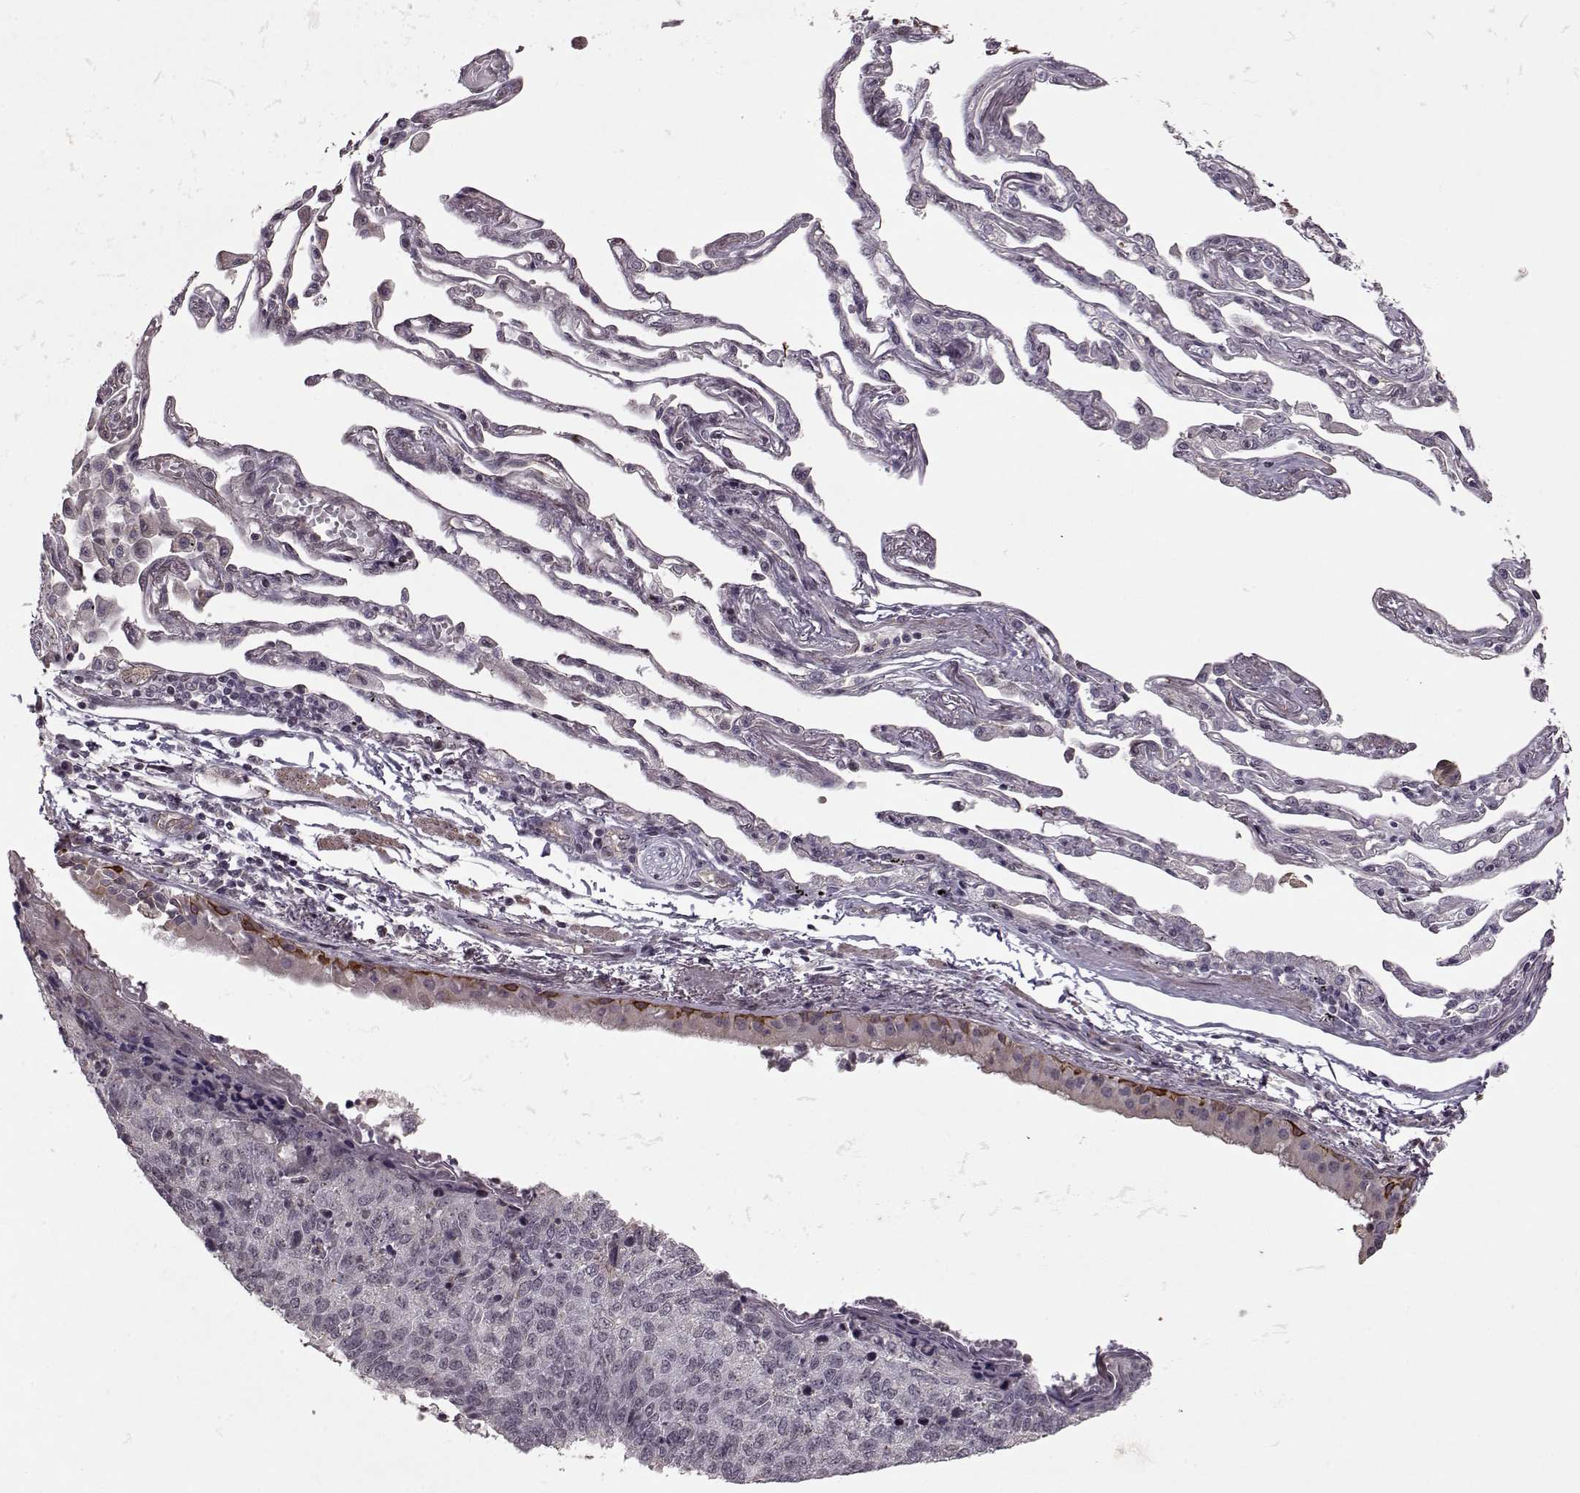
{"staining": {"intensity": "negative", "quantity": "none", "location": "none"}, "tissue": "lung cancer", "cell_type": "Tumor cells", "image_type": "cancer", "snomed": [{"axis": "morphology", "description": "Squamous cell carcinoma, NOS"}, {"axis": "topography", "description": "Lung"}], "caption": "Immunohistochemistry micrograph of squamous cell carcinoma (lung) stained for a protein (brown), which exhibits no expression in tumor cells.", "gene": "KRT9", "patient": {"sex": "male", "age": 73}}